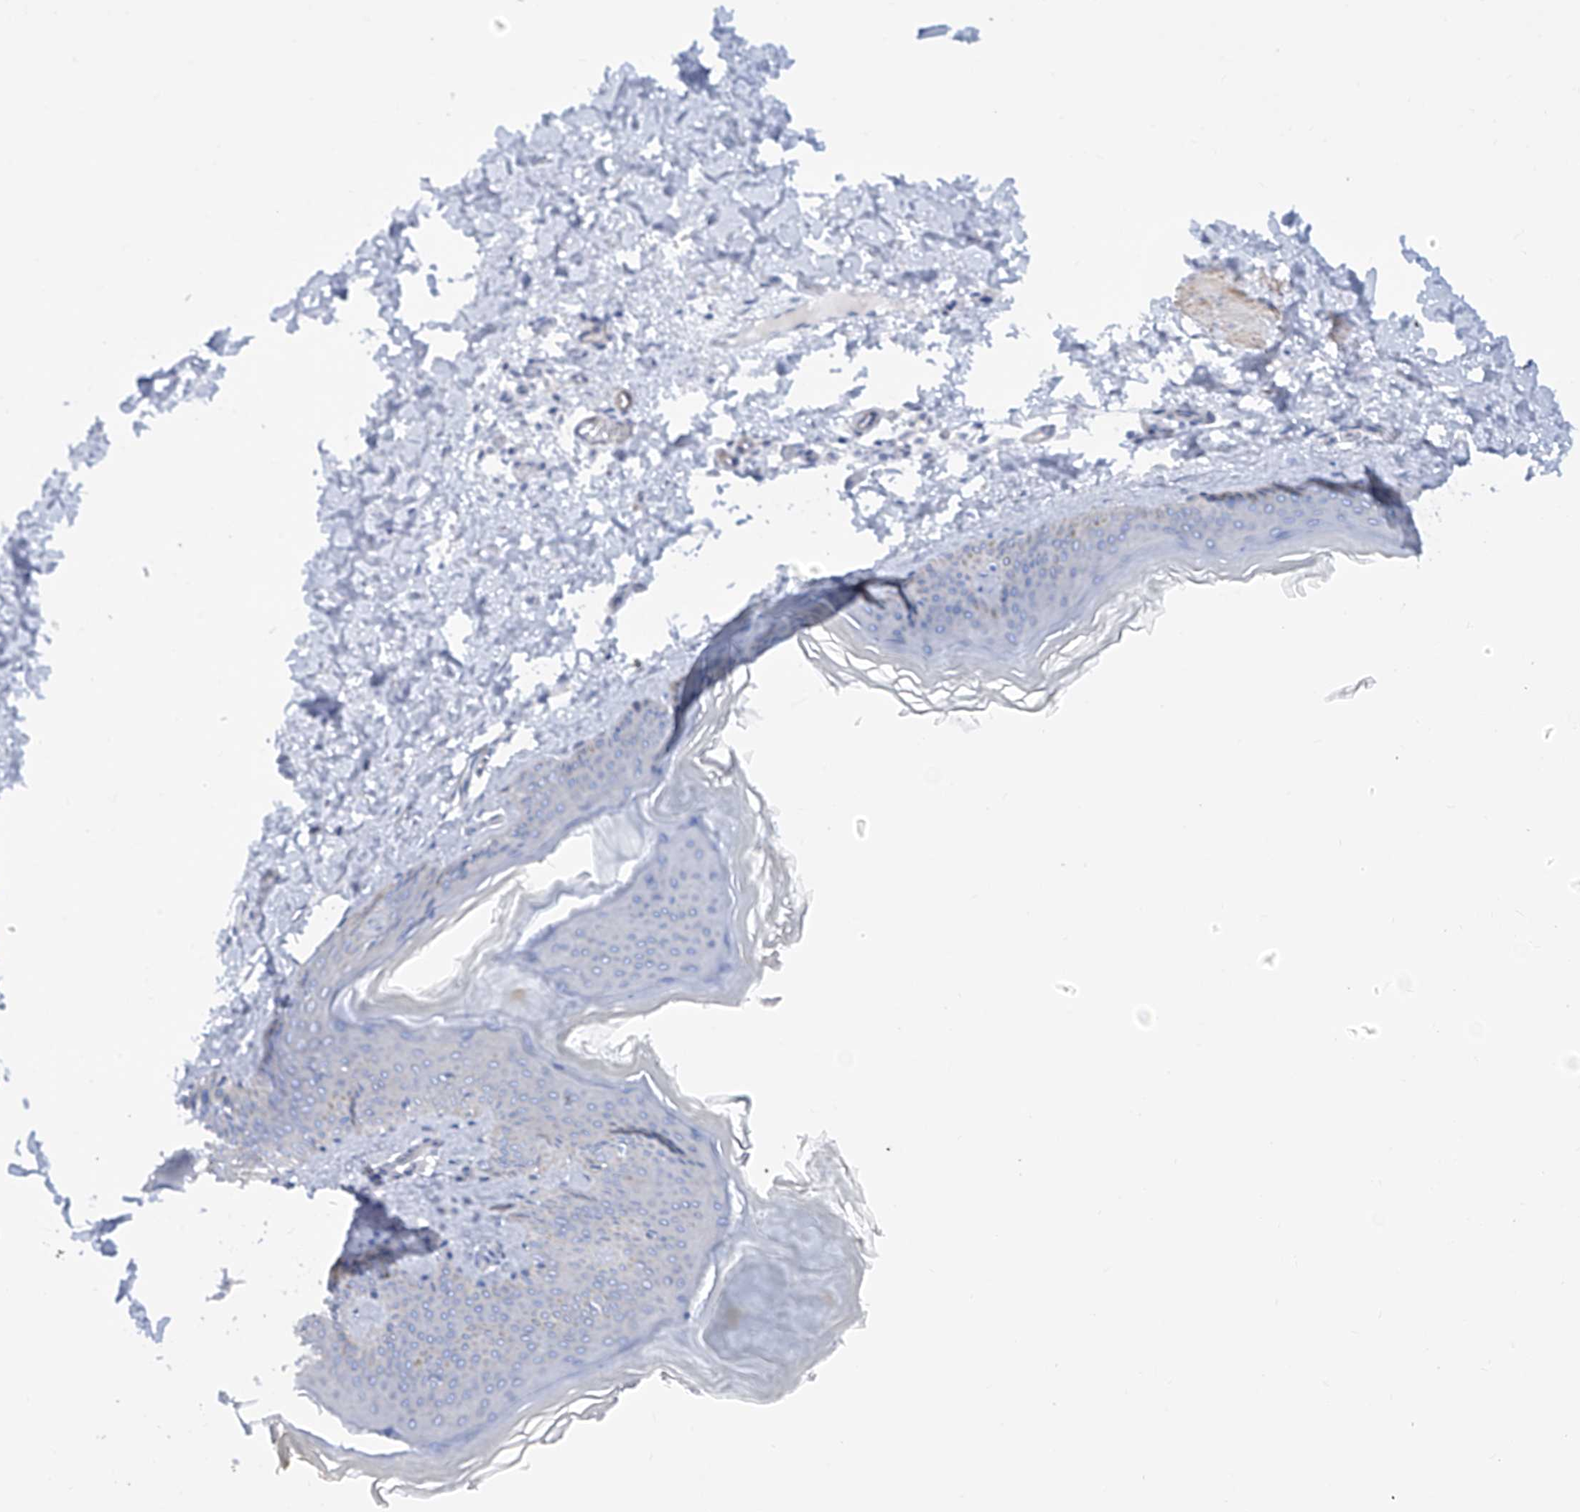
{"staining": {"intensity": "negative", "quantity": "none", "location": "none"}, "tissue": "skin", "cell_type": "Fibroblasts", "image_type": "normal", "snomed": [{"axis": "morphology", "description": "Normal tissue, NOS"}, {"axis": "topography", "description": "Skin"}], "caption": "Skin was stained to show a protein in brown. There is no significant expression in fibroblasts. (DAB immunohistochemistry visualized using brightfield microscopy, high magnification).", "gene": "ZNF490", "patient": {"sex": "female", "age": 27}}